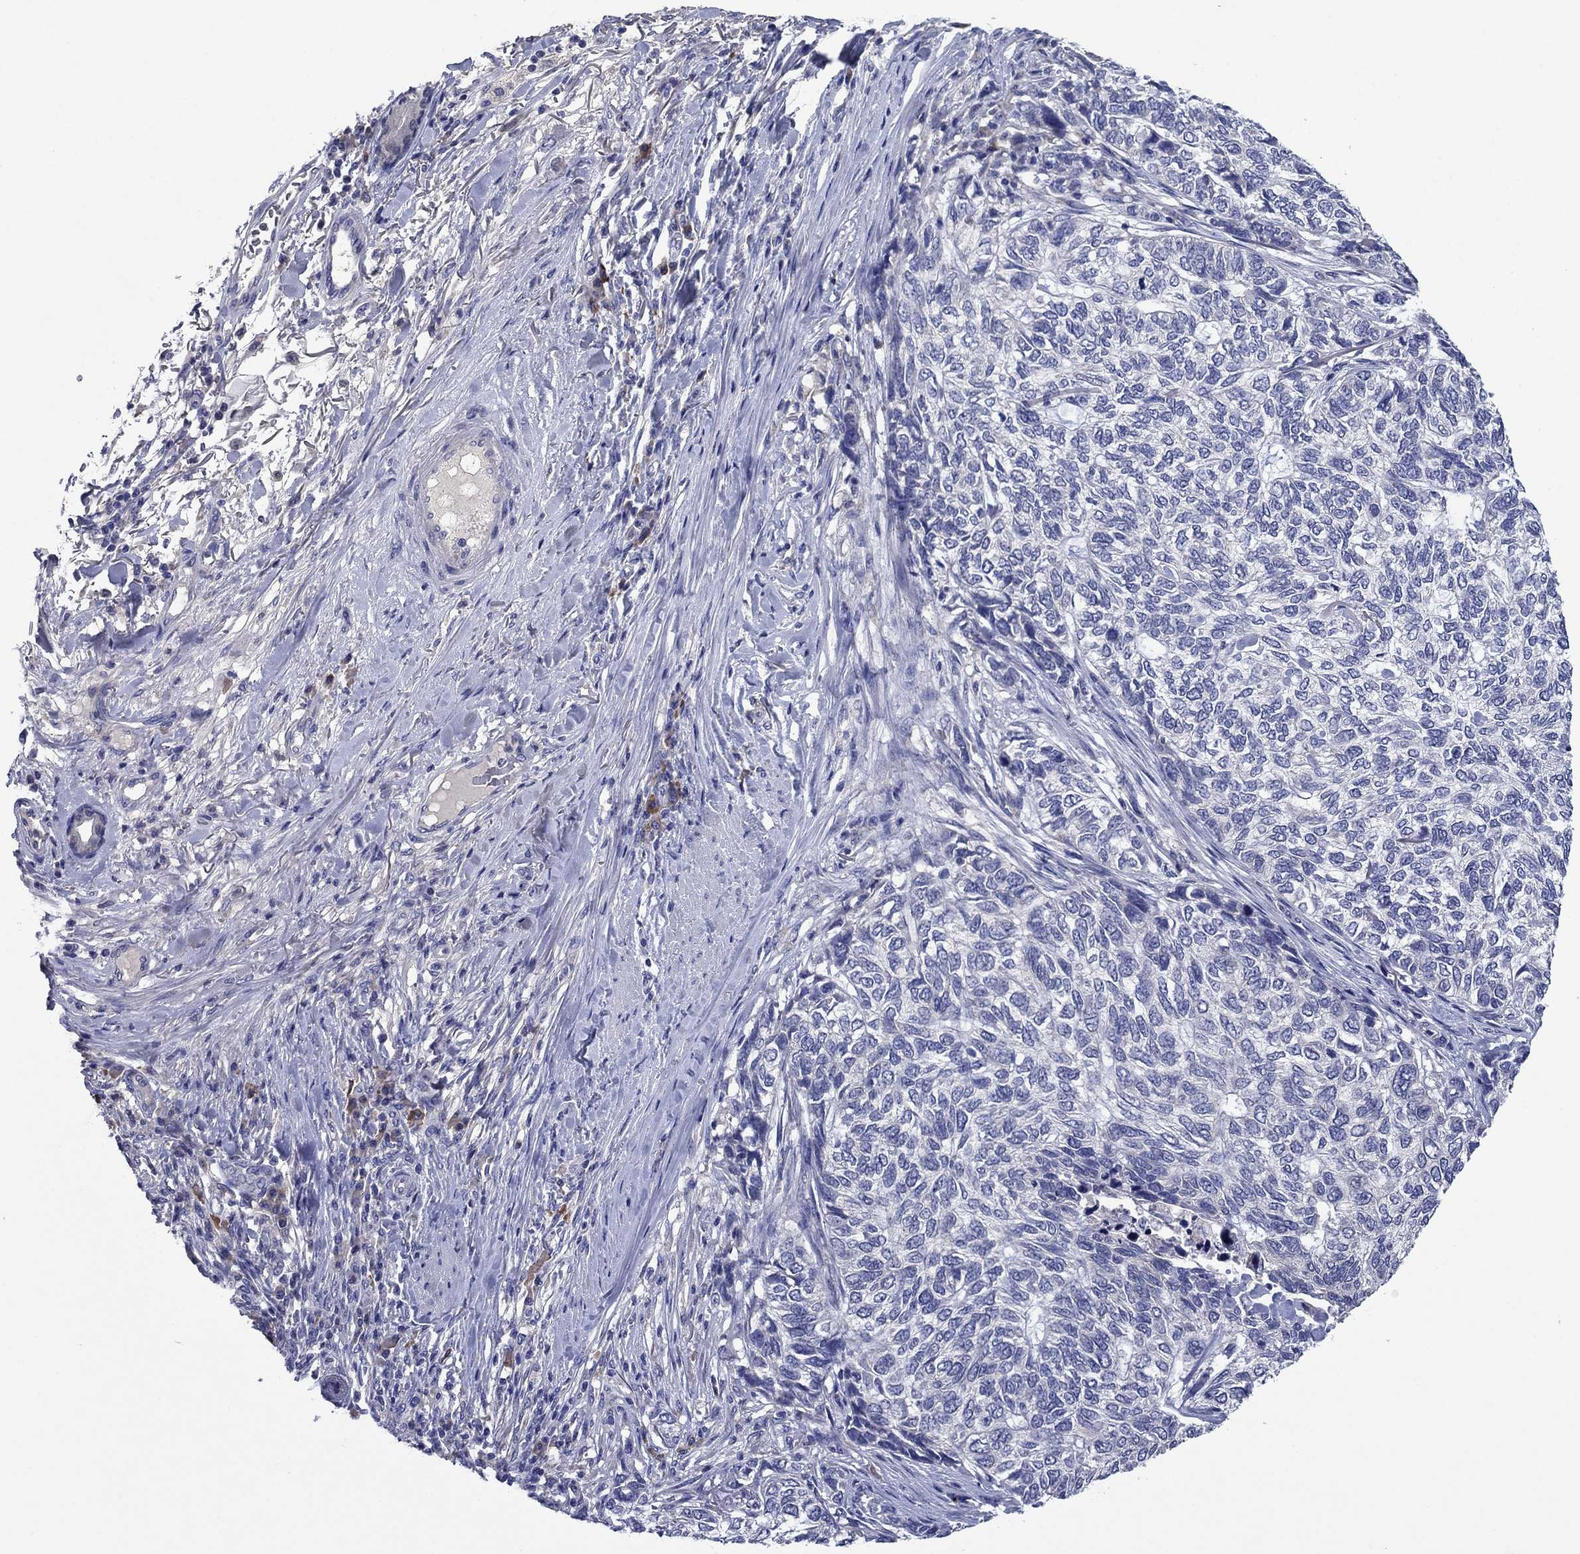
{"staining": {"intensity": "negative", "quantity": "none", "location": "none"}, "tissue": "skin cancer", "cell_type": "Tumor cells", "image_type": "cancer", "snomed": [{"axis": "morphology", "description": "Basal cell carcinoma"}, {"axis": "topography", "description": "Skin"}], "caption": "Tumor cells are negative for protein expression in human skin cancer (basal cell carcinoma).", "gene": "SULT2B1", "patient": {"sex": "female", "age": 65}}